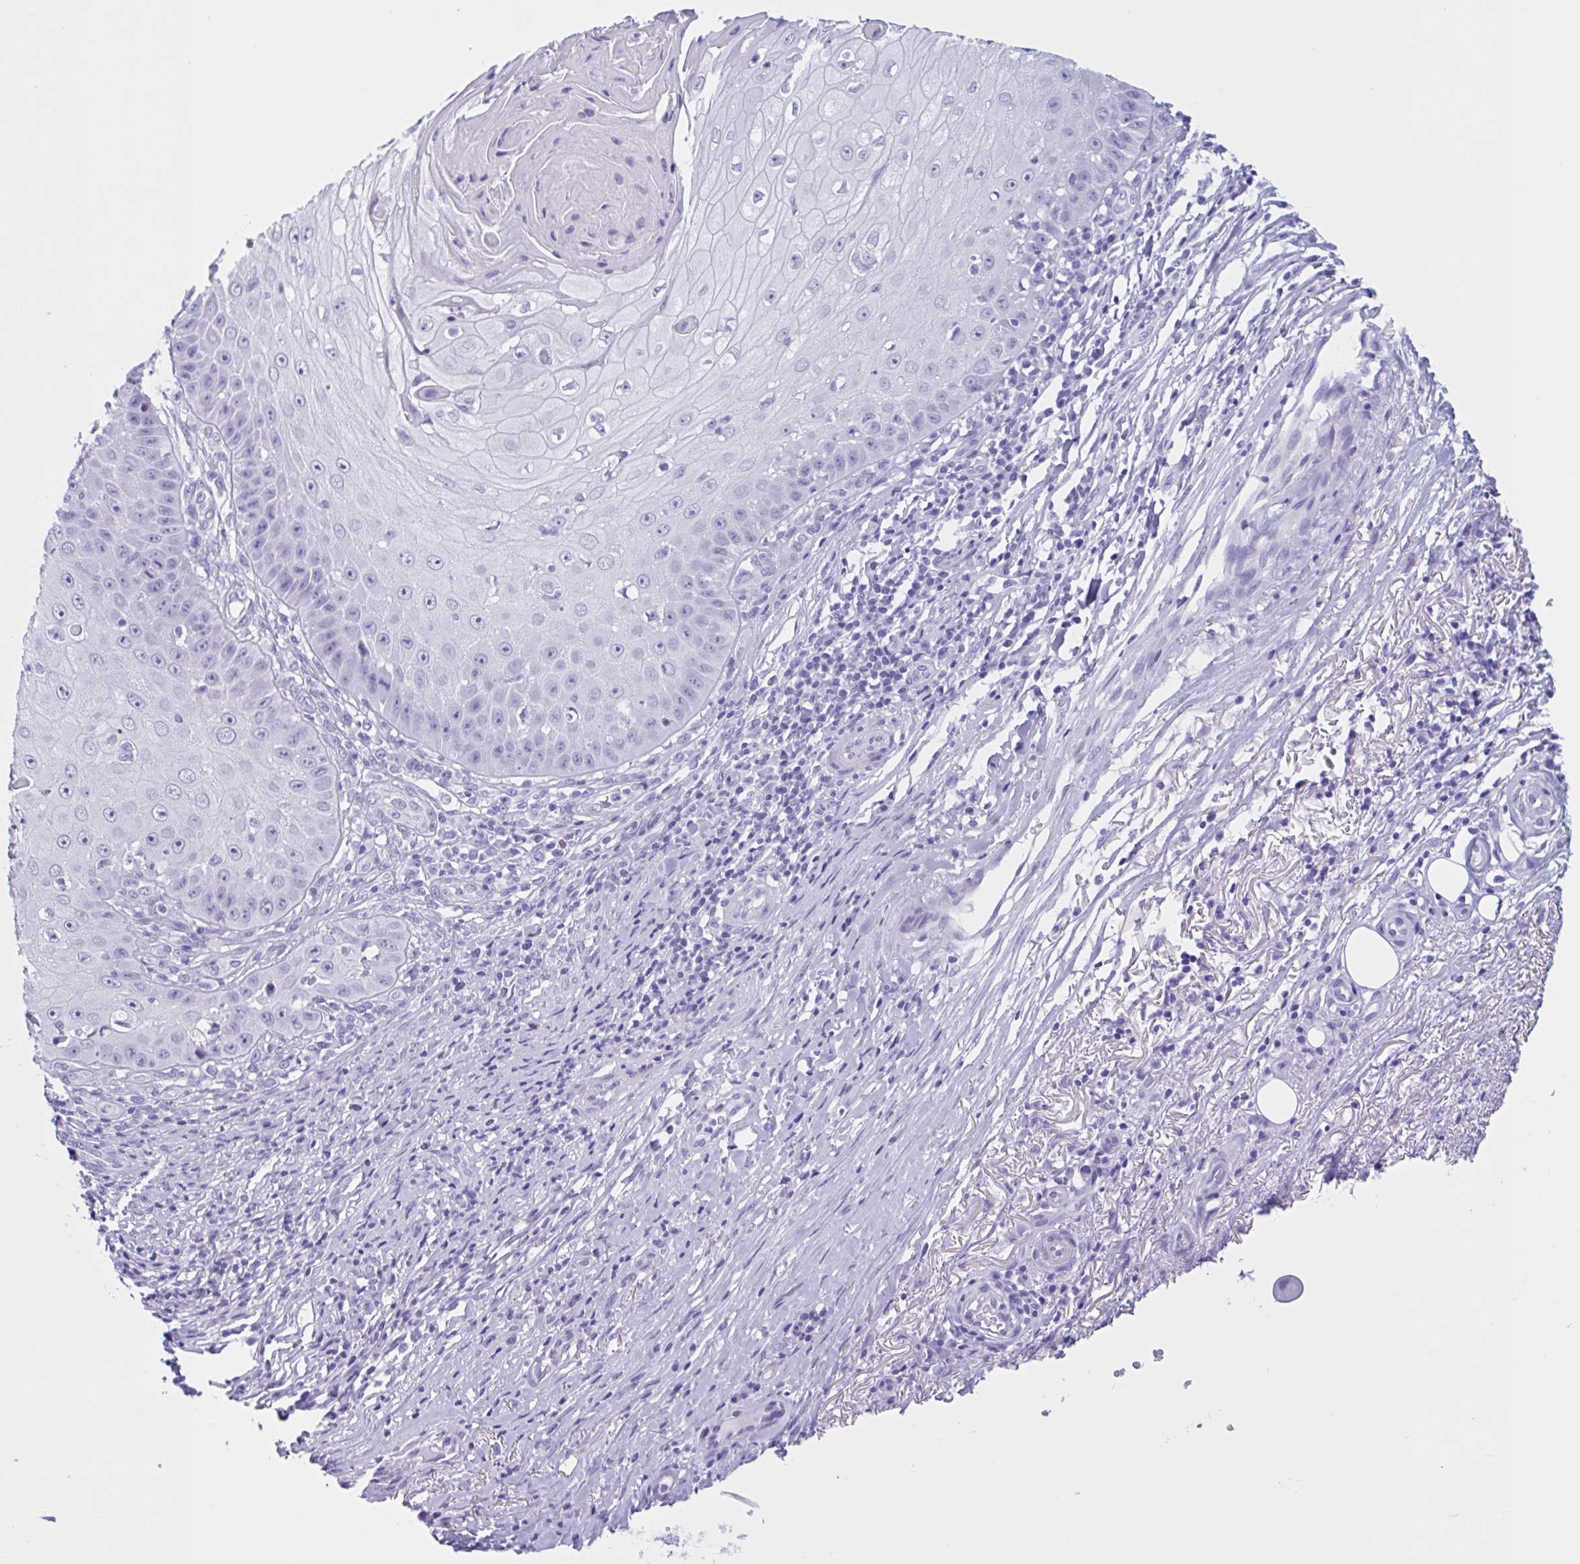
{"staining": {"intensity": "negative", "quantity": "none", "location": "none"}, "tissue": "skin cancer", "cell_type": "Tumor cells", "image_type": "cancer", "snomed": [{"axis": "morphology", "description": "Squamous cell carcinoma, NOS"}, {"axis": "topography", "description": "Skin"}], "caption": "Tumor cells show no significant positivity in skin cancer (squamous cell carcinoma).", "gene": "IAPP", "patient": {"sex": "male", "age": 70}}